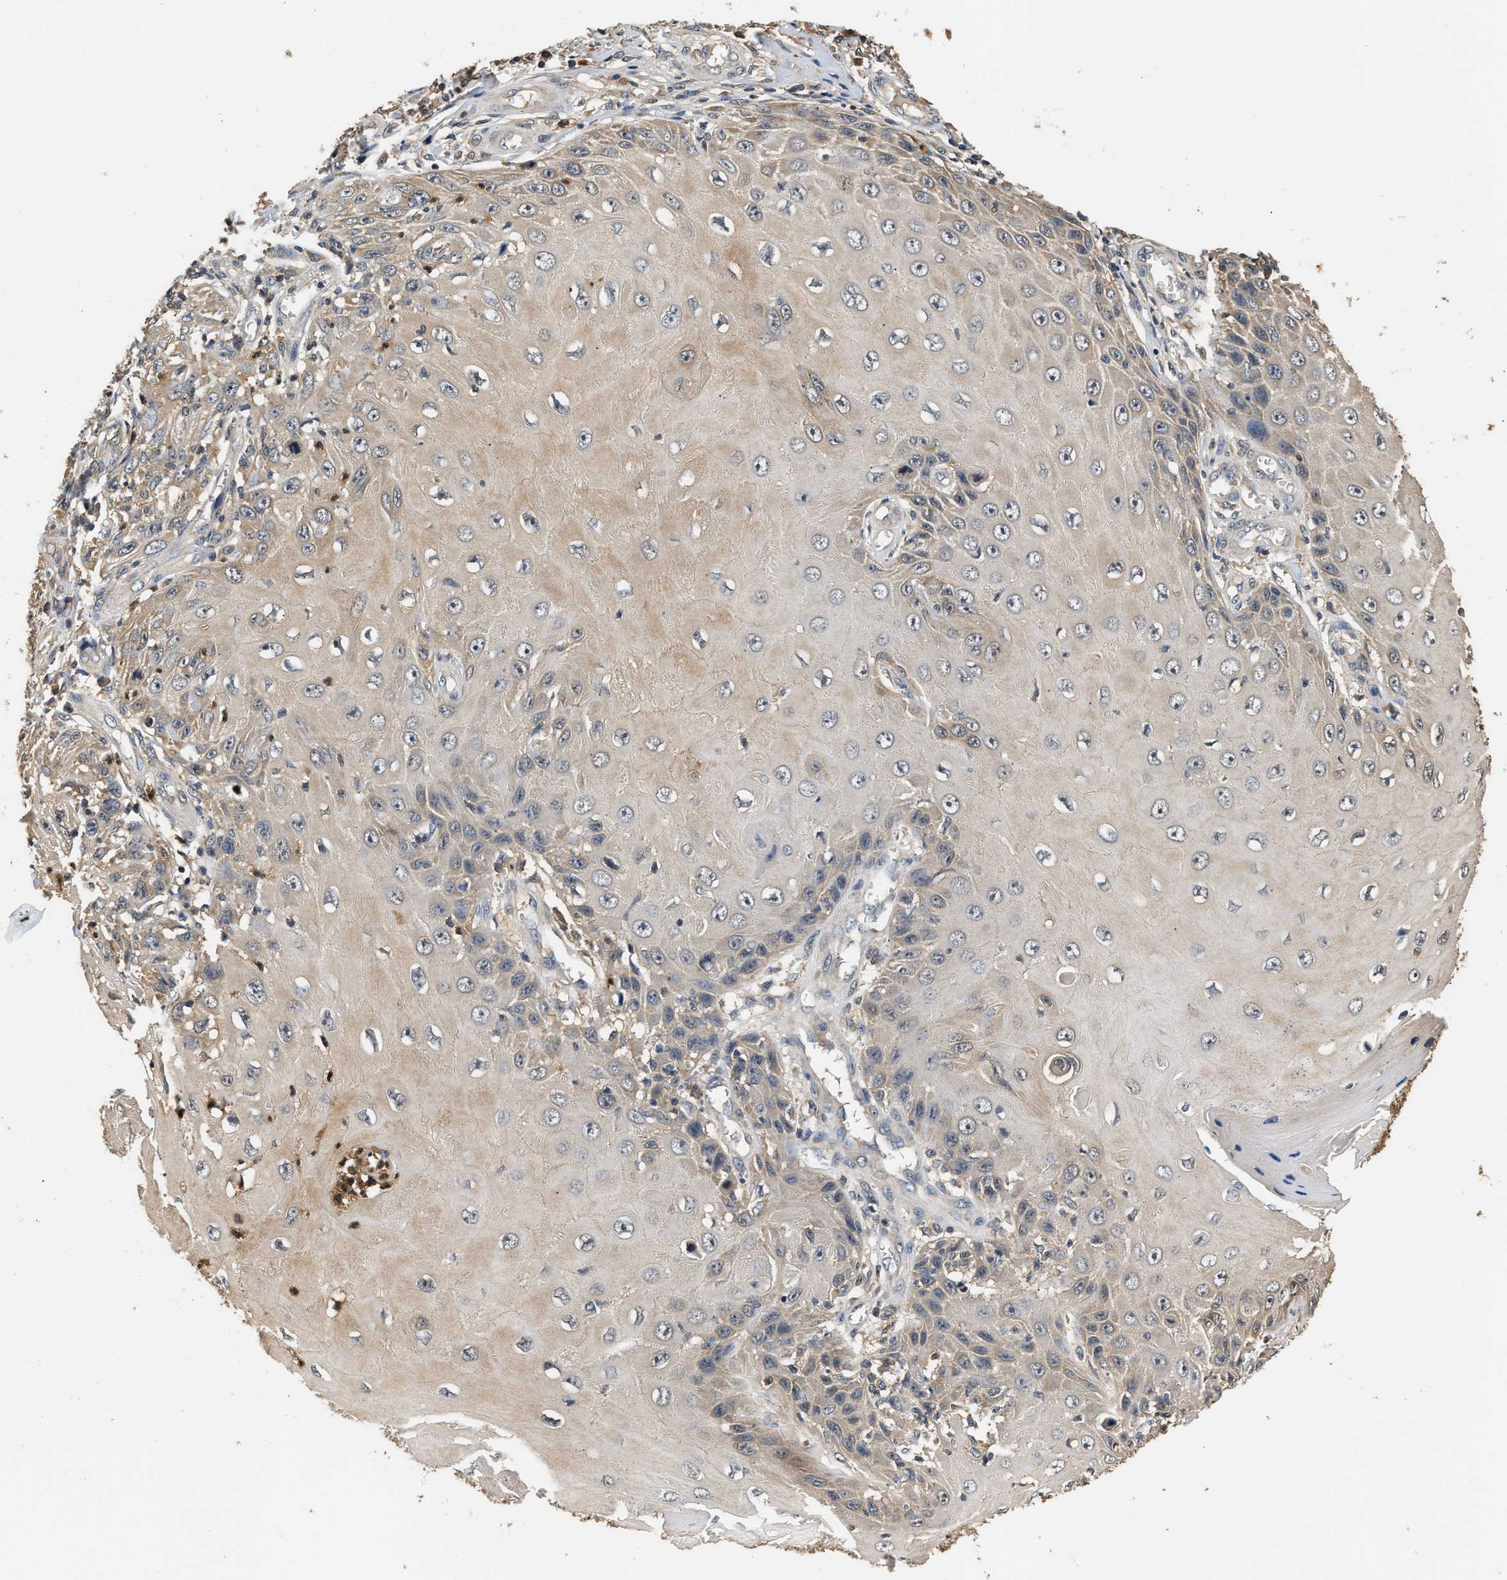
{"staining": {"intensity": "moderate", "quantity": "<25%", "location": "cytoplasmic/membranous"}, "tissue": "skin cancer", "cell_type": "Tumor cells", "image_type": "cancer", "snomed": [{"axis": "morphology", "description": "Squamous cell carcinoma, NOS"}, {"axis": "topography", "description": "Skin"}], "caption": "Skin cancer stained for a protein (brown) shows moderate cytoplasmic/membranous positive positivity in about <25% of tumor cells.", "gene": "GPI", "patient": {"sex": "female", "age": 80}}